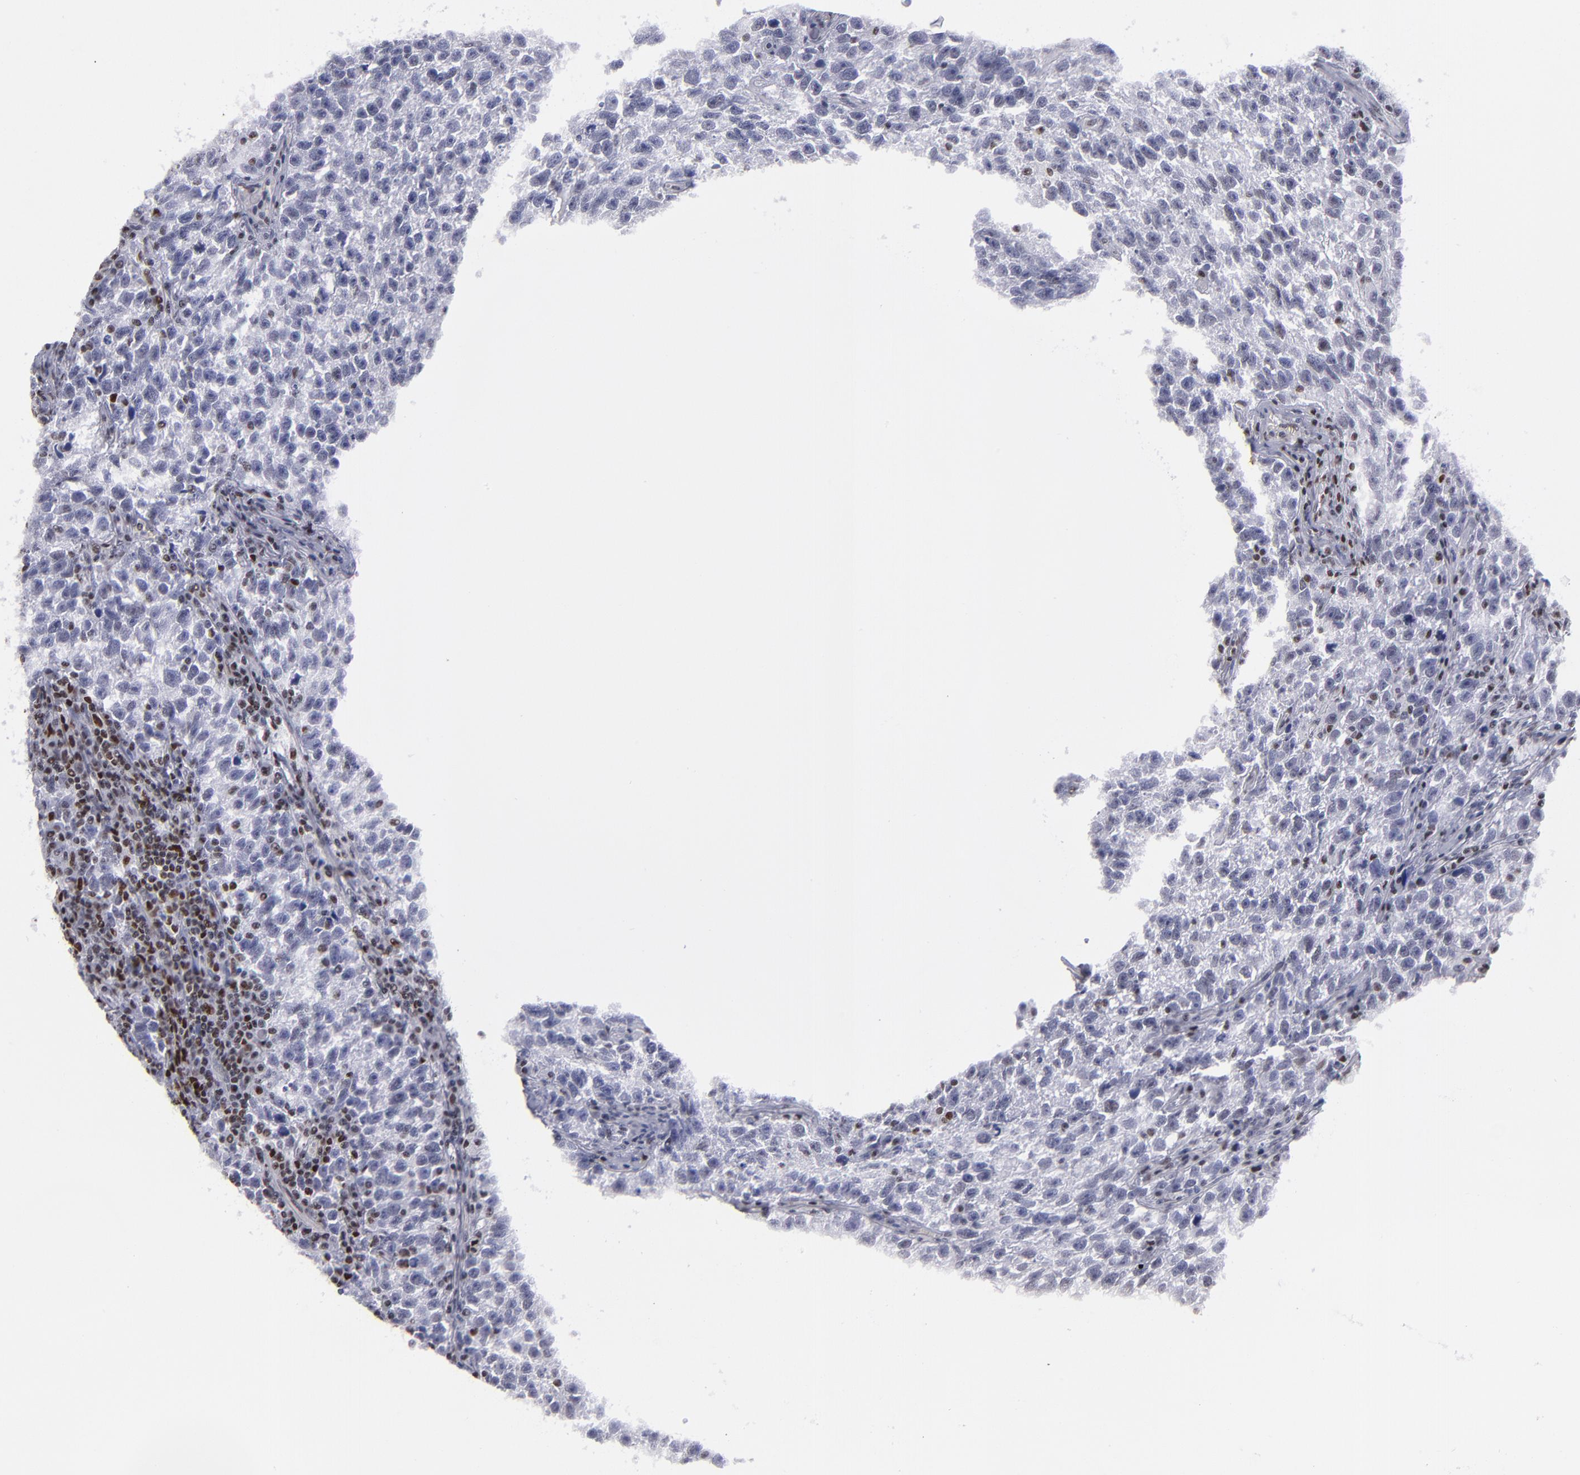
{"staining": {"intensity": "weak", "quantity": "<25%", "location": "nuclear"}, "tissue": "testis cancer", "cell_type": "Tumor cells", "image_type": "cancer", "snomed": [{"axis": "morphology", "description": "Seminoma, NOS"}, {"axis": "topography", "description": "Testis"}], "caption": "This is an immunohistochemistry (IHC) histopathology image of human testis seminoma. There is no positivity in tumor cells.", "gene": "TERF2", "patient": {"sex": "male", "age": 38}}